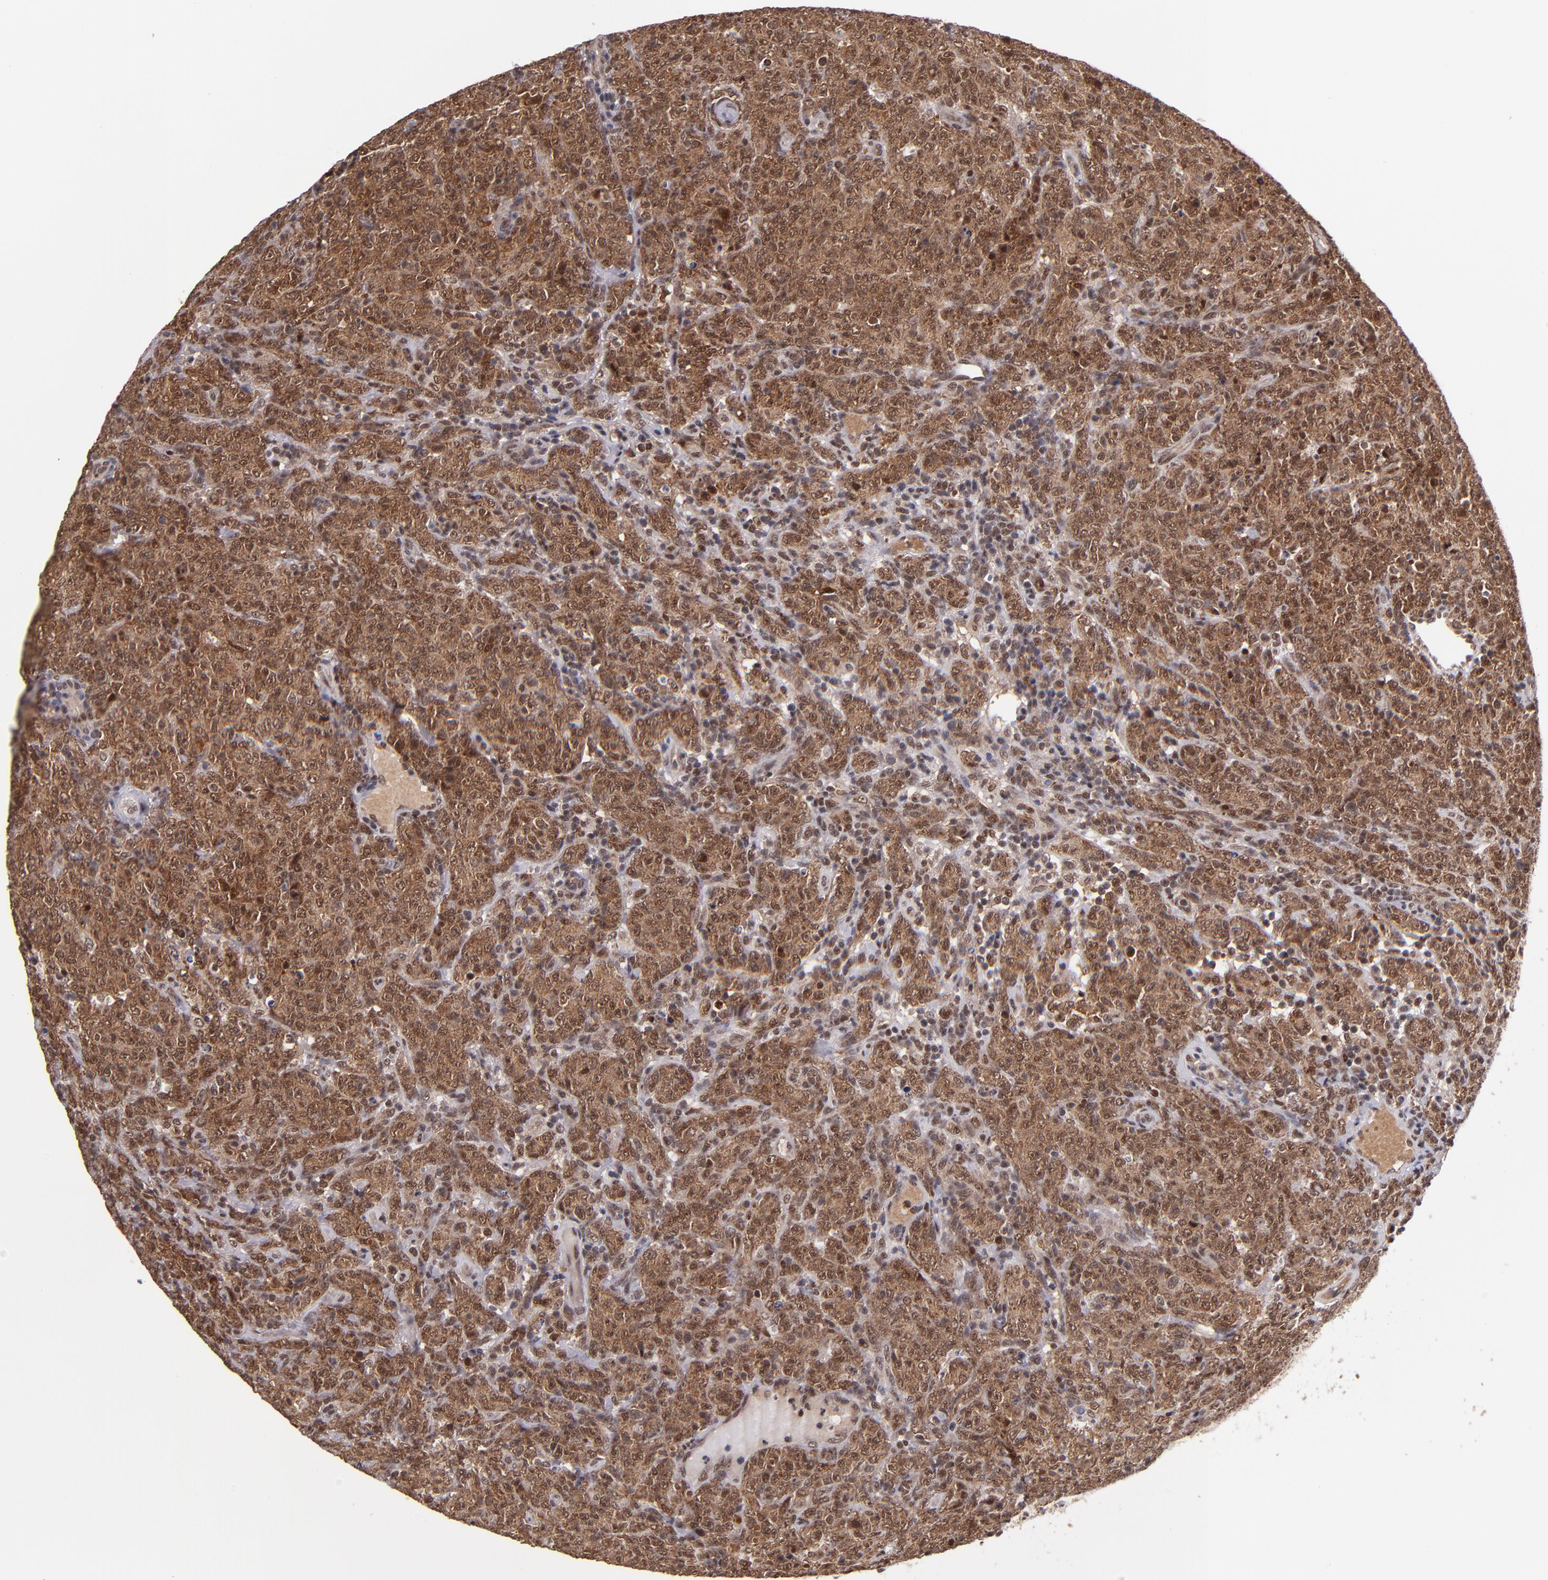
{"staining": {"intensity": "moderate", "quantity": ">75%", "location": "cytoplasmic/membranous,nuclear"}, "tissue": "lymphoma", "cell_type": "Tumor cells", "image_type": "cancer", "snomed": [{"axis": "morphology", "description": "Malignant lymphoma, non-Hodgkin's type, High grade"}, {"axis": "topography", "description": "Tonsil"}], "caption": "The photomicrograph displays a brown stain indicating the presence of a protein in the cytoplasmic/membranous and nuclear of tumor cells in malignant lymphoma, non-Hodgkin's type (high-grade).", "gene": "EP300", "patient": {"sex": "female", "age": 36}}